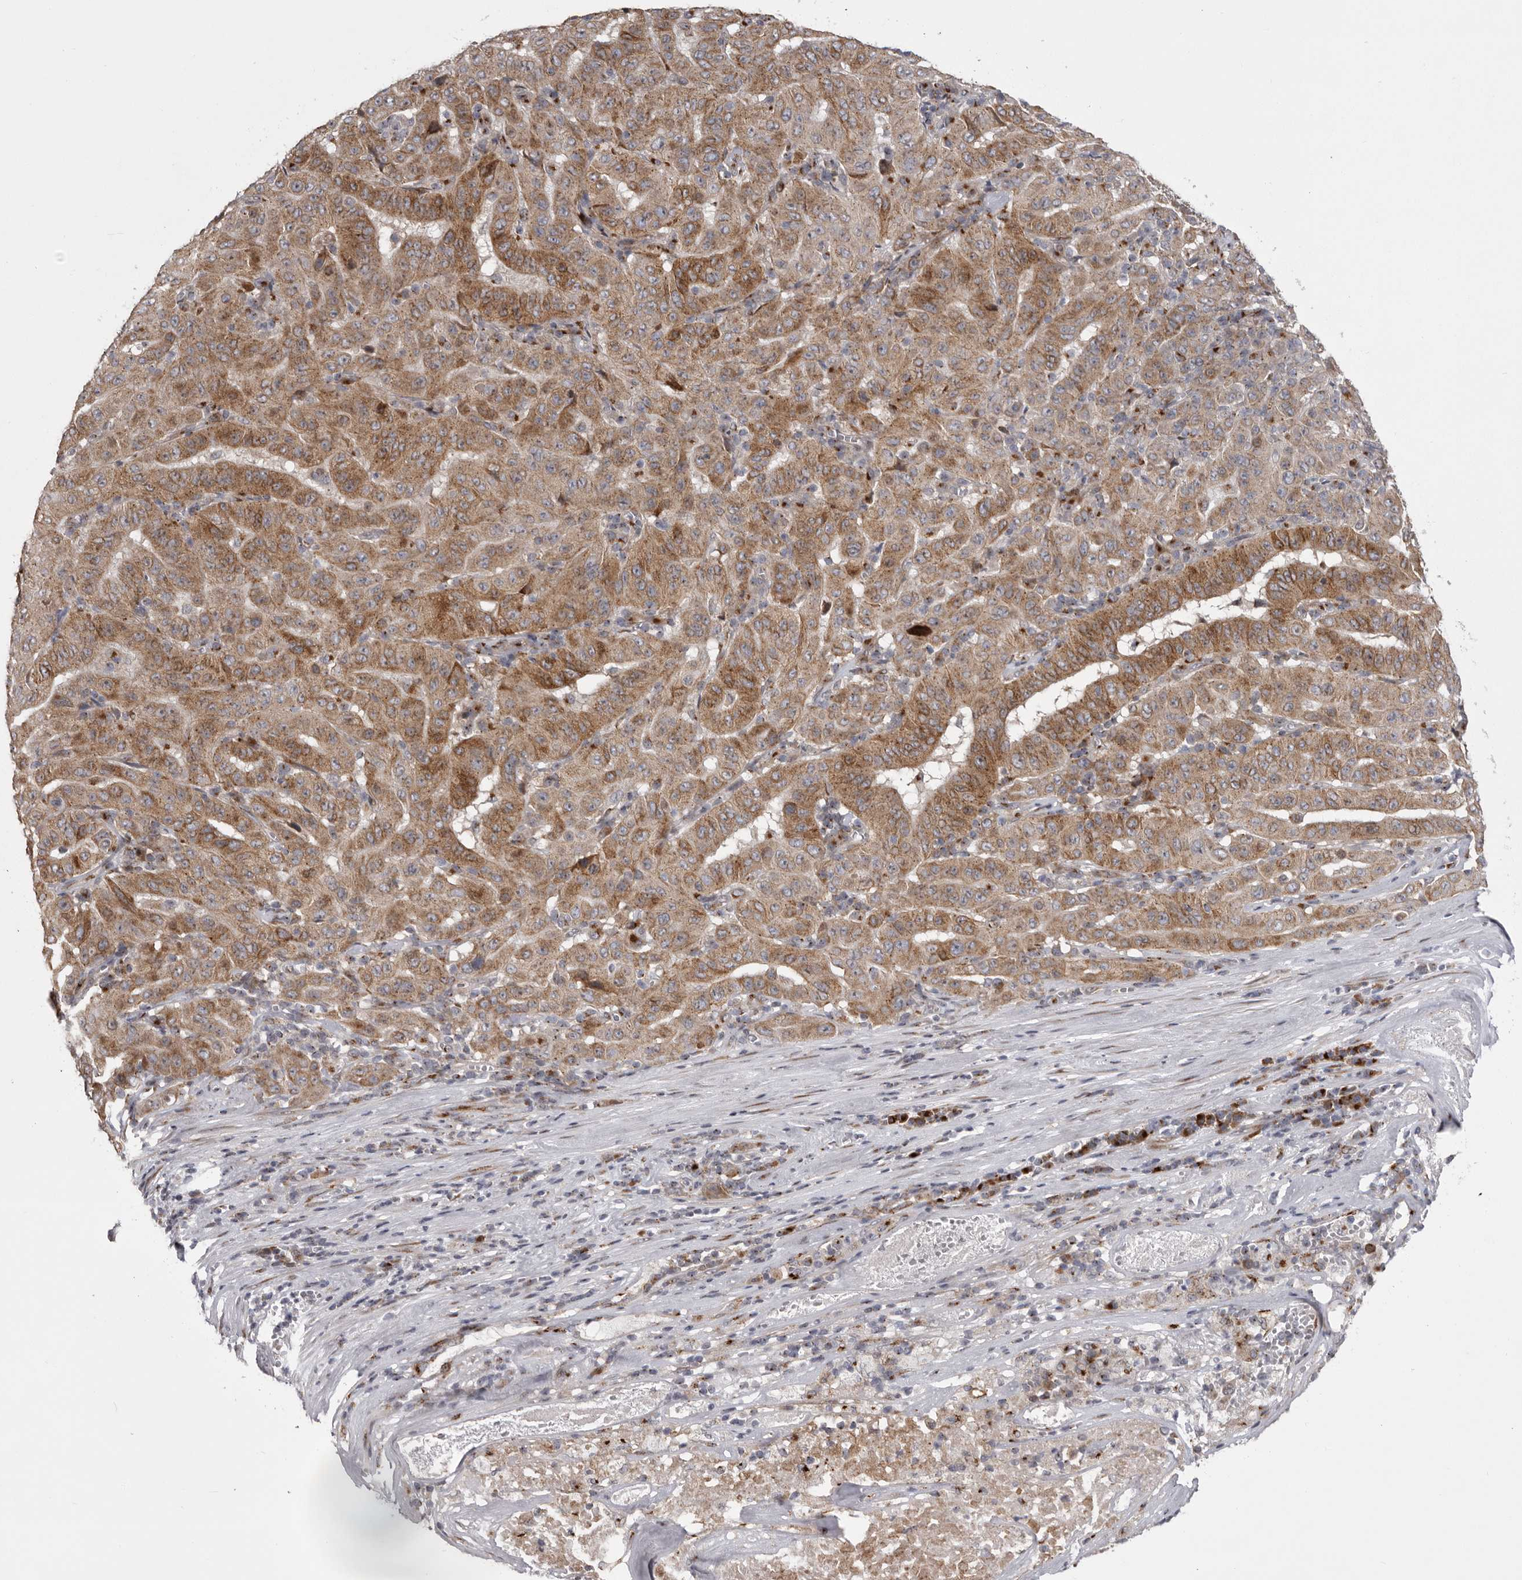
{"staining": {"intensity": "moderate", "quantity": ">75%", "location": "cytoplasmic/membranous"}, "tissue": "pancreatic cancer", "cell_type": "Tumor cells", "image_type": "cancer", "snomed": [{"axis": "morphology", "description": "Adenocarcinoma, NOS"}, {"axis": "topography", "description": "Pancreas"}], "caption": "Tumor cells show medium levels of moderate cytoplasmic/membranous expression in about >75% of cells in human pancreatic cancer.", "gene": "WDR47", "patient": {"sex": "male", "age": 63}}